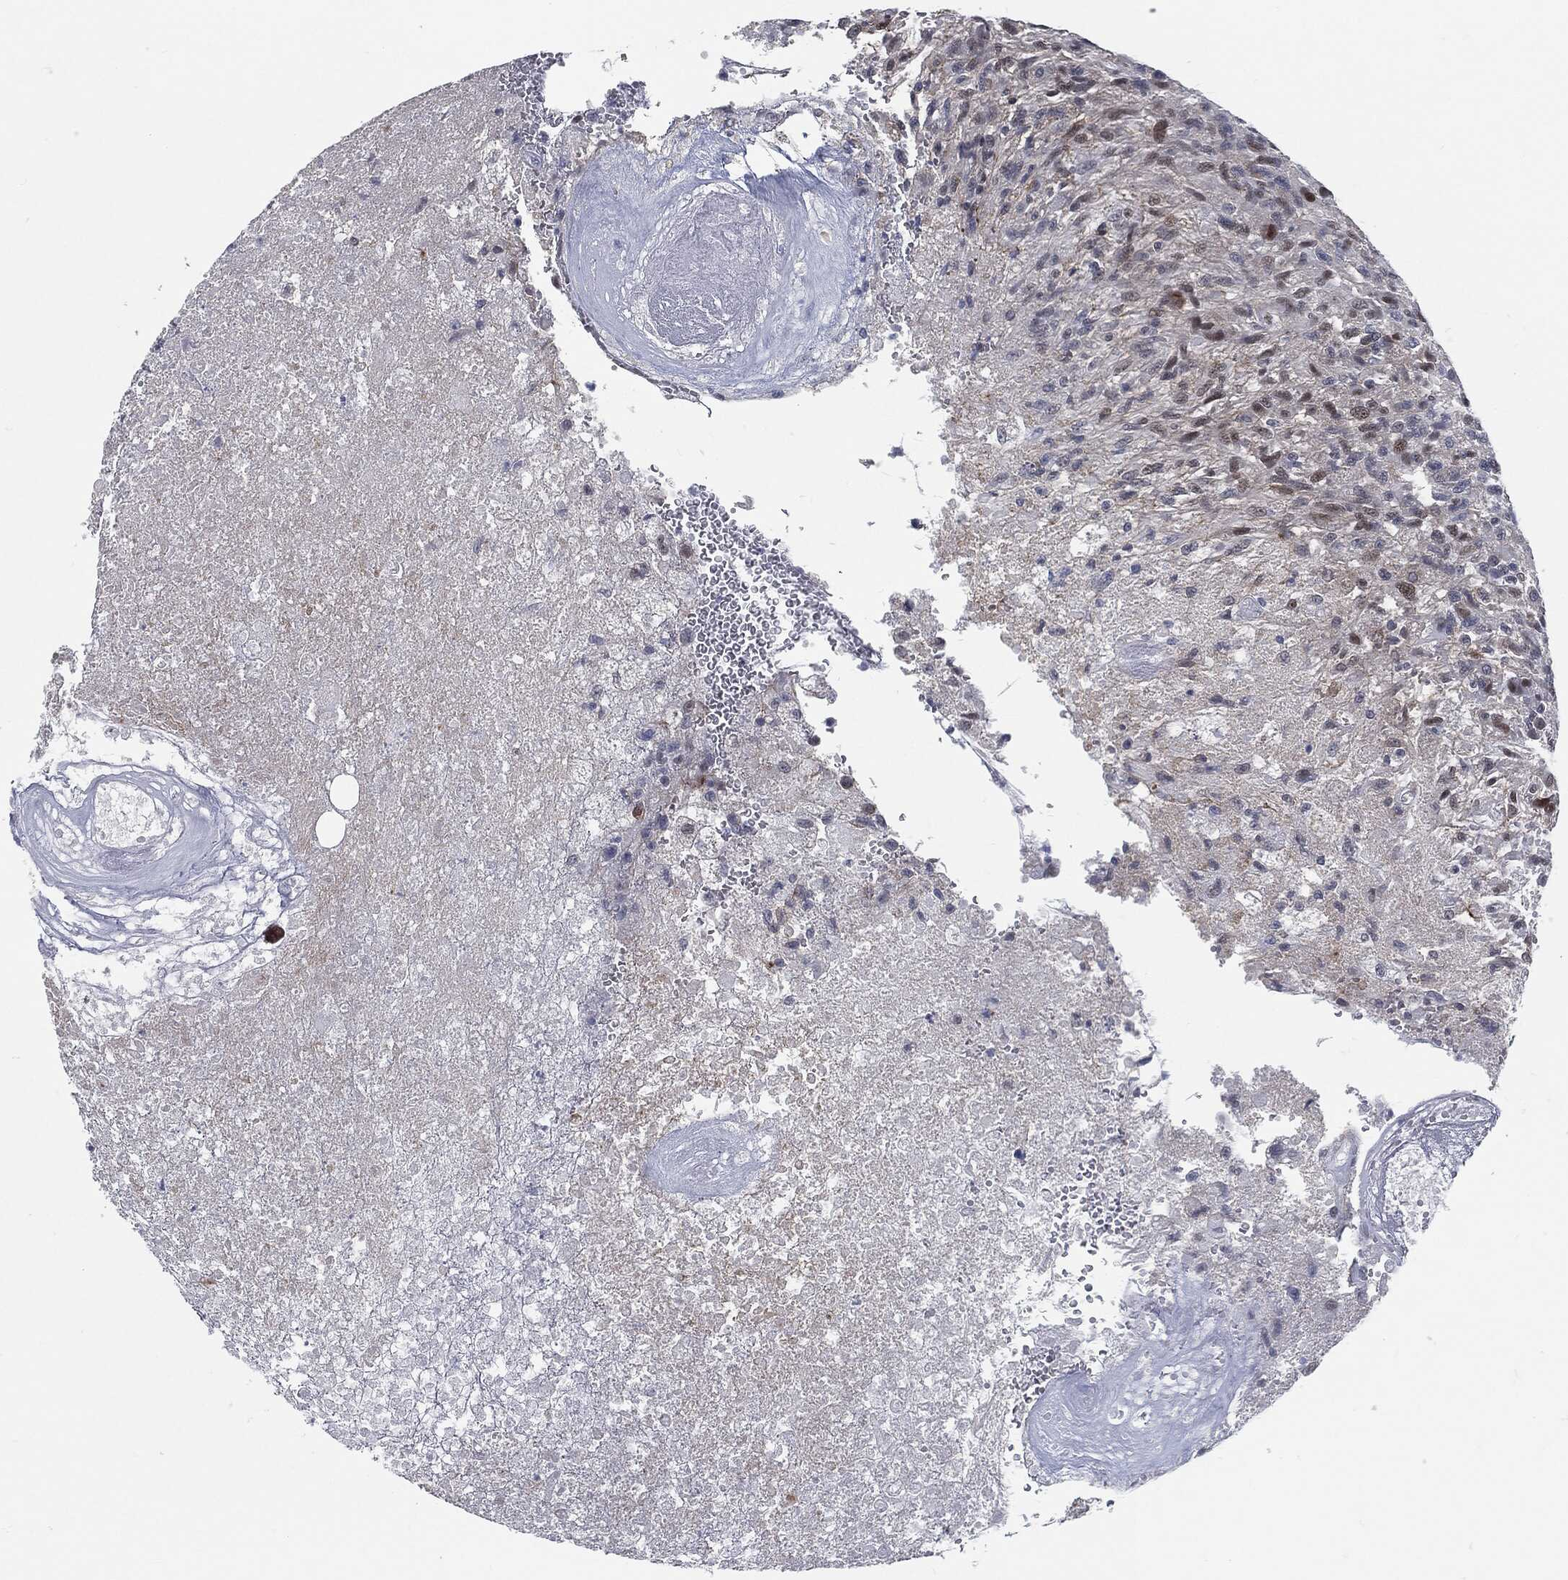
{"staining": {"intensity": "moderate", "quantity": "<25%", "location": "nuclear"}, "tissue": "glioma", "cell_type": "Tumor cells", "image_type": "cancer", "snomed": [{"axis": "morphology", "description": "Glioma, malignant, High grade"}, {"axis": "topography", "description": "Brain"}], "caption": "Protein positivity by IHC demonstrates moderate nuclear staining in about <25% of tumor cells in high-grade glioma (malignant). (Stains: DAB in brown, nuclei in blue, Microscopy: brightfield microscopy at high magnification).", "gene": "PROM1", "patient": {"sex": "male", "age": 56}}